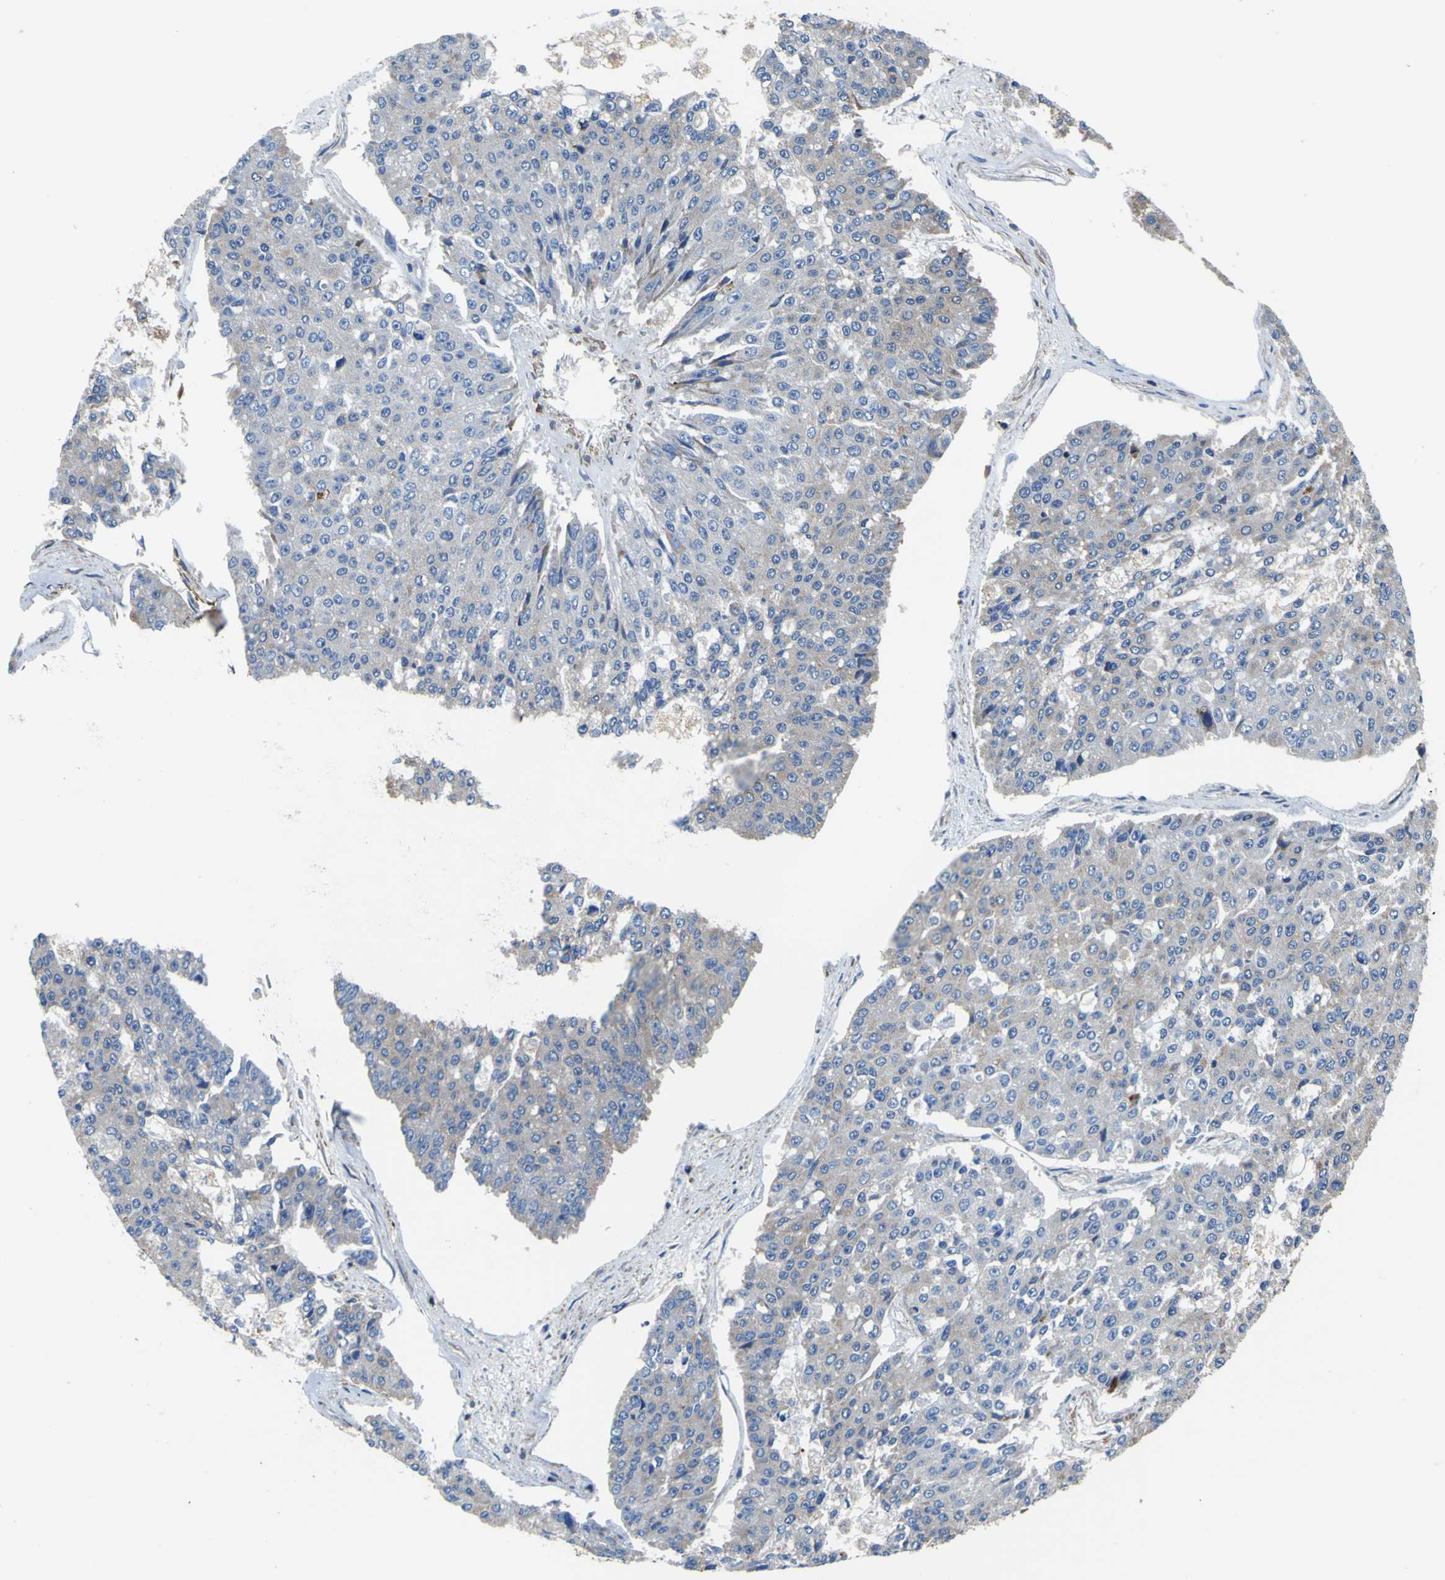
{"staining": {"intensity": "weak", "quantity": ">75%", "location": "cytoplasmic/membranous"}, "tissue": "pancreatic cancer", "cell_type": "Tumor cells", "image_type": "cancer", "snomed": [{"axis": "morphology", "description": "Adenocarcinoma, NOS"}, {"axis": "topography", "description": "Pancreas"}], "caption": "Protein staining of pancreatic cancer tissue displays weak cytoplasmic/membranous staining in about >75% of tumor cells.", "gene": "CNR2", "patient": {"sex": "male", "age": 50}}